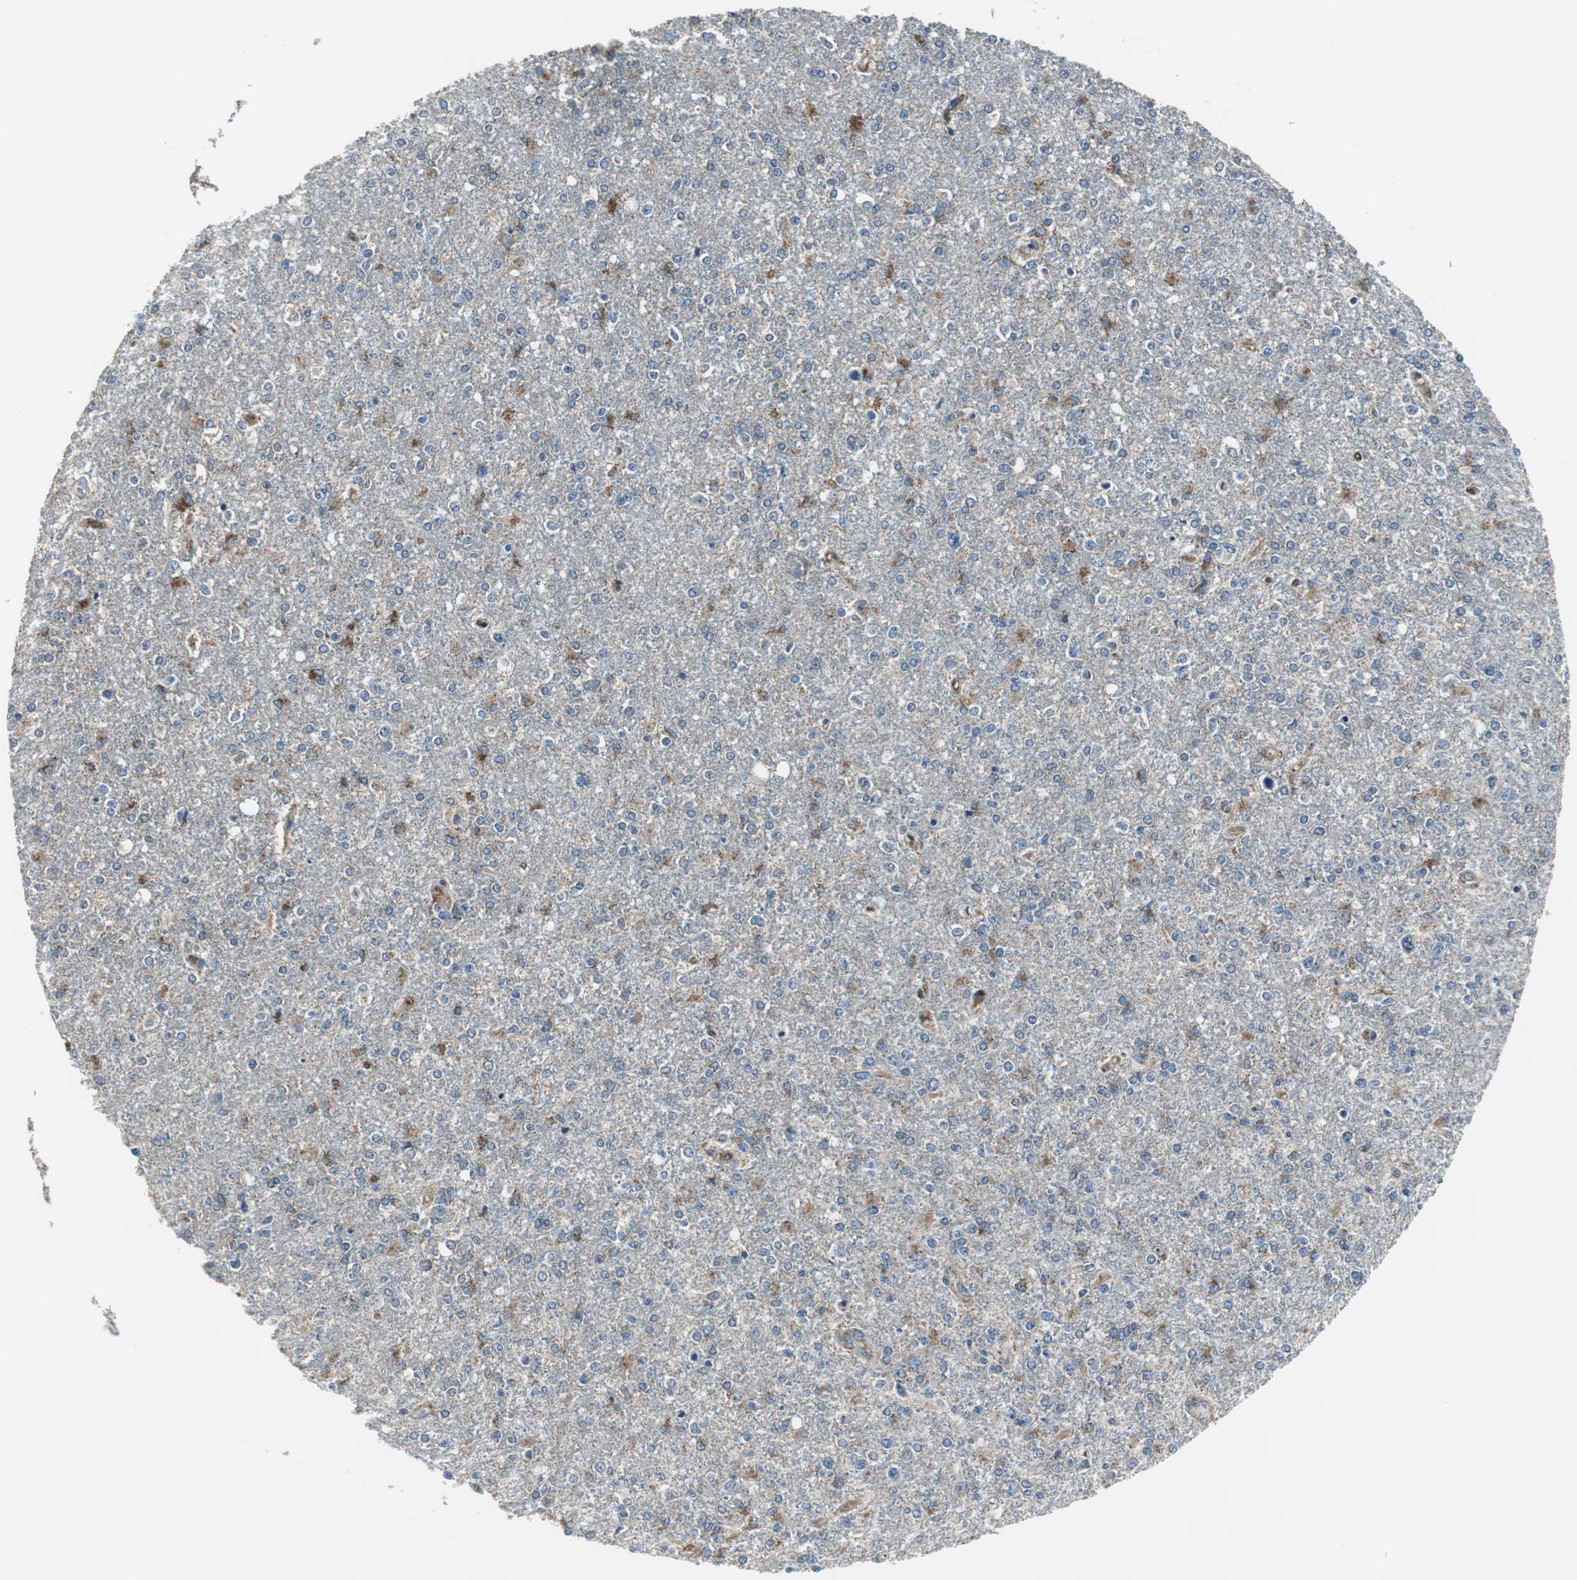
{"staining": {"intensity": "moderate", "quantity": "<25%", "location": "cytoplasmic/membranous"}, "tissue": "glioma", "cell_type": "Tumor cells", "image_type": "cancer", "snomed": [{"axis": "morphology", "description": "Glioma, malignant, High grade"}, {"axis": "topography", "description": "Cerebral cortex"}], "caption": "The immunohistochemical stain shows moderate cytoplasmic/membranous positivity in tumor cells of malignant glioma (high-grade) tissue.", "gene": "PI4KB", "patient": {"sex": "male", "age": 76}}